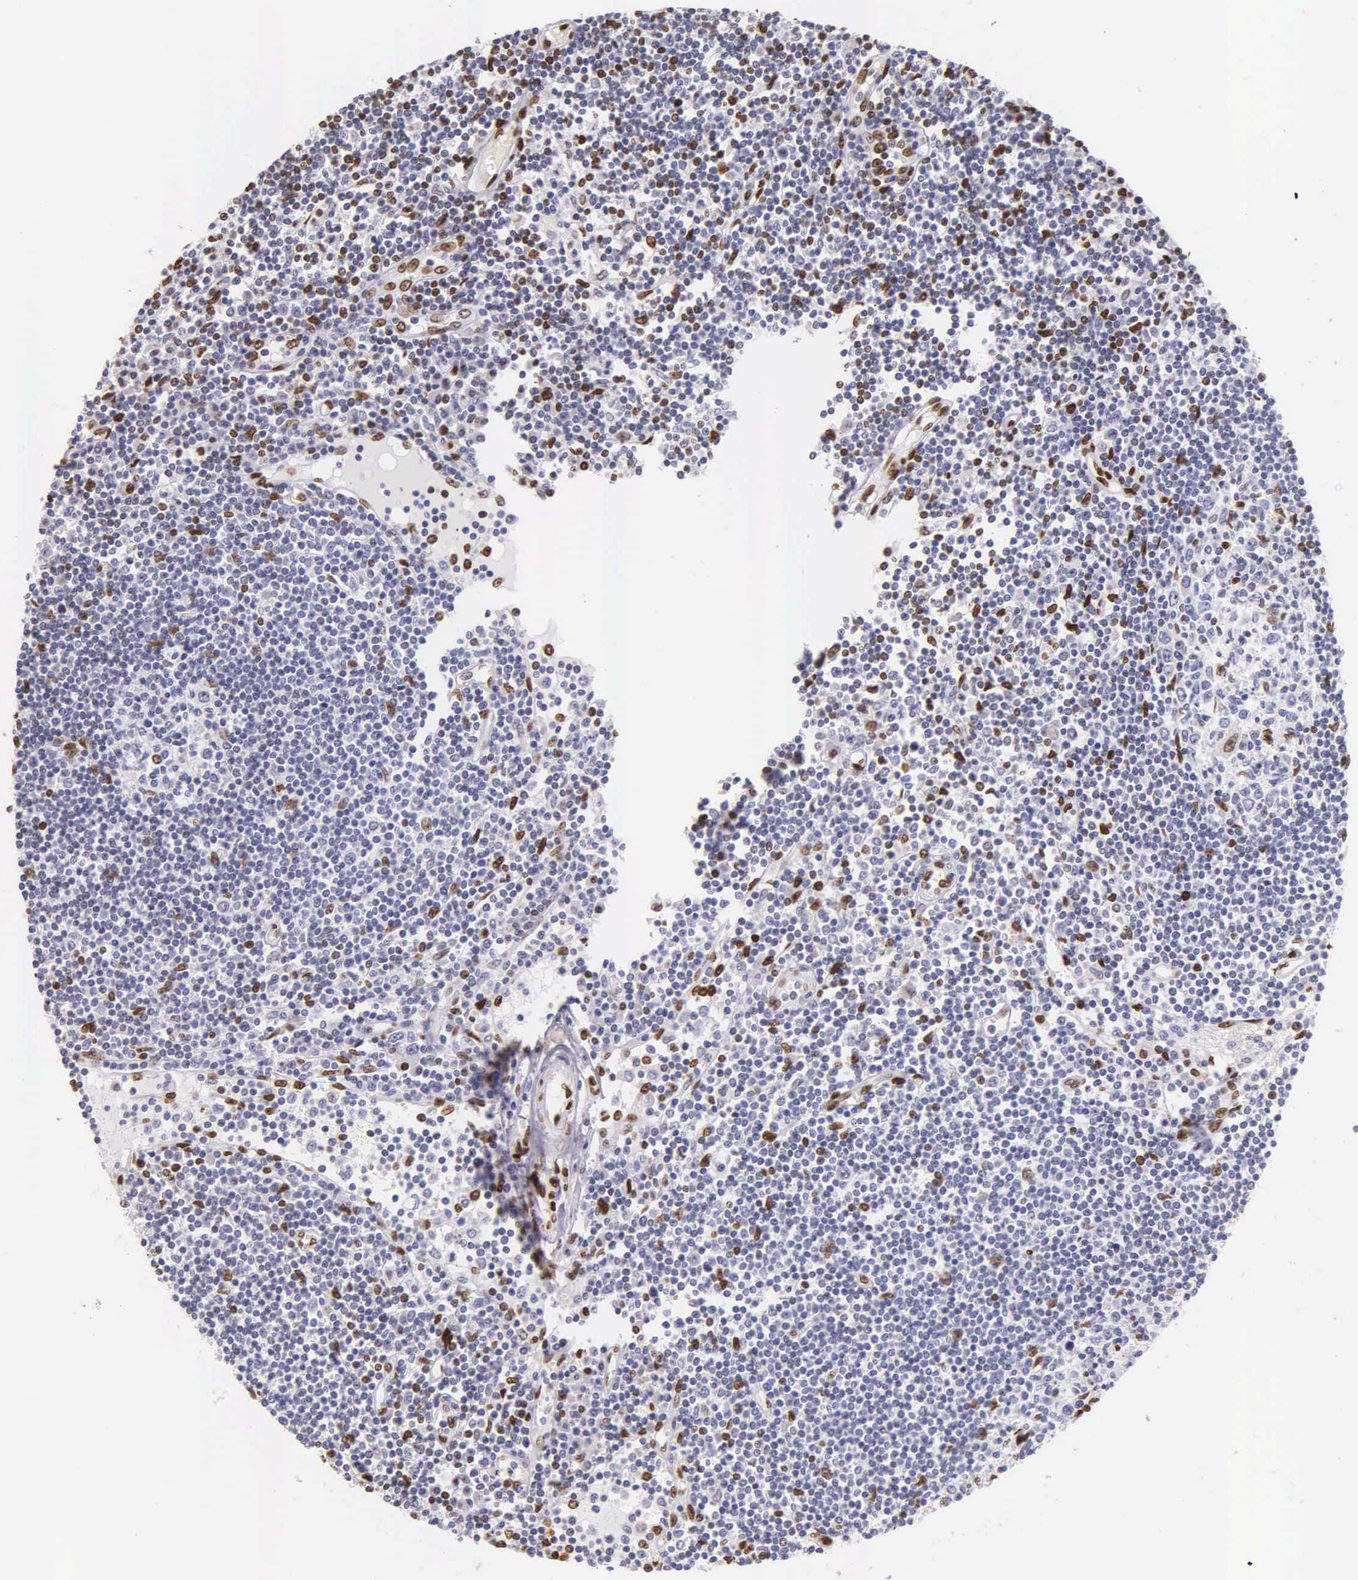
{"staining": {"intensity": "strong", "quantity": "<25%", "location": "nuclear"}, "tissue": "lymph node", "cell_type": "Germinal center cells", "image_type": "normal", "snomed": [{"axis": "morphology", "description": "Normal tissue, NOS"}, {"axis": "topography", "description": "Lymph node"}], "caption": "Strong nuclear staining is seen in approximately <25% of germinal center cells in unremarkable lymph node. The staining was performed using DAB to visualize the protein expression in brown, while the nuclei were stained in blue with hematoxylin (Magnification: 20x).", "gene": "H1", "patient": {"sex": "female", "age": 62}}